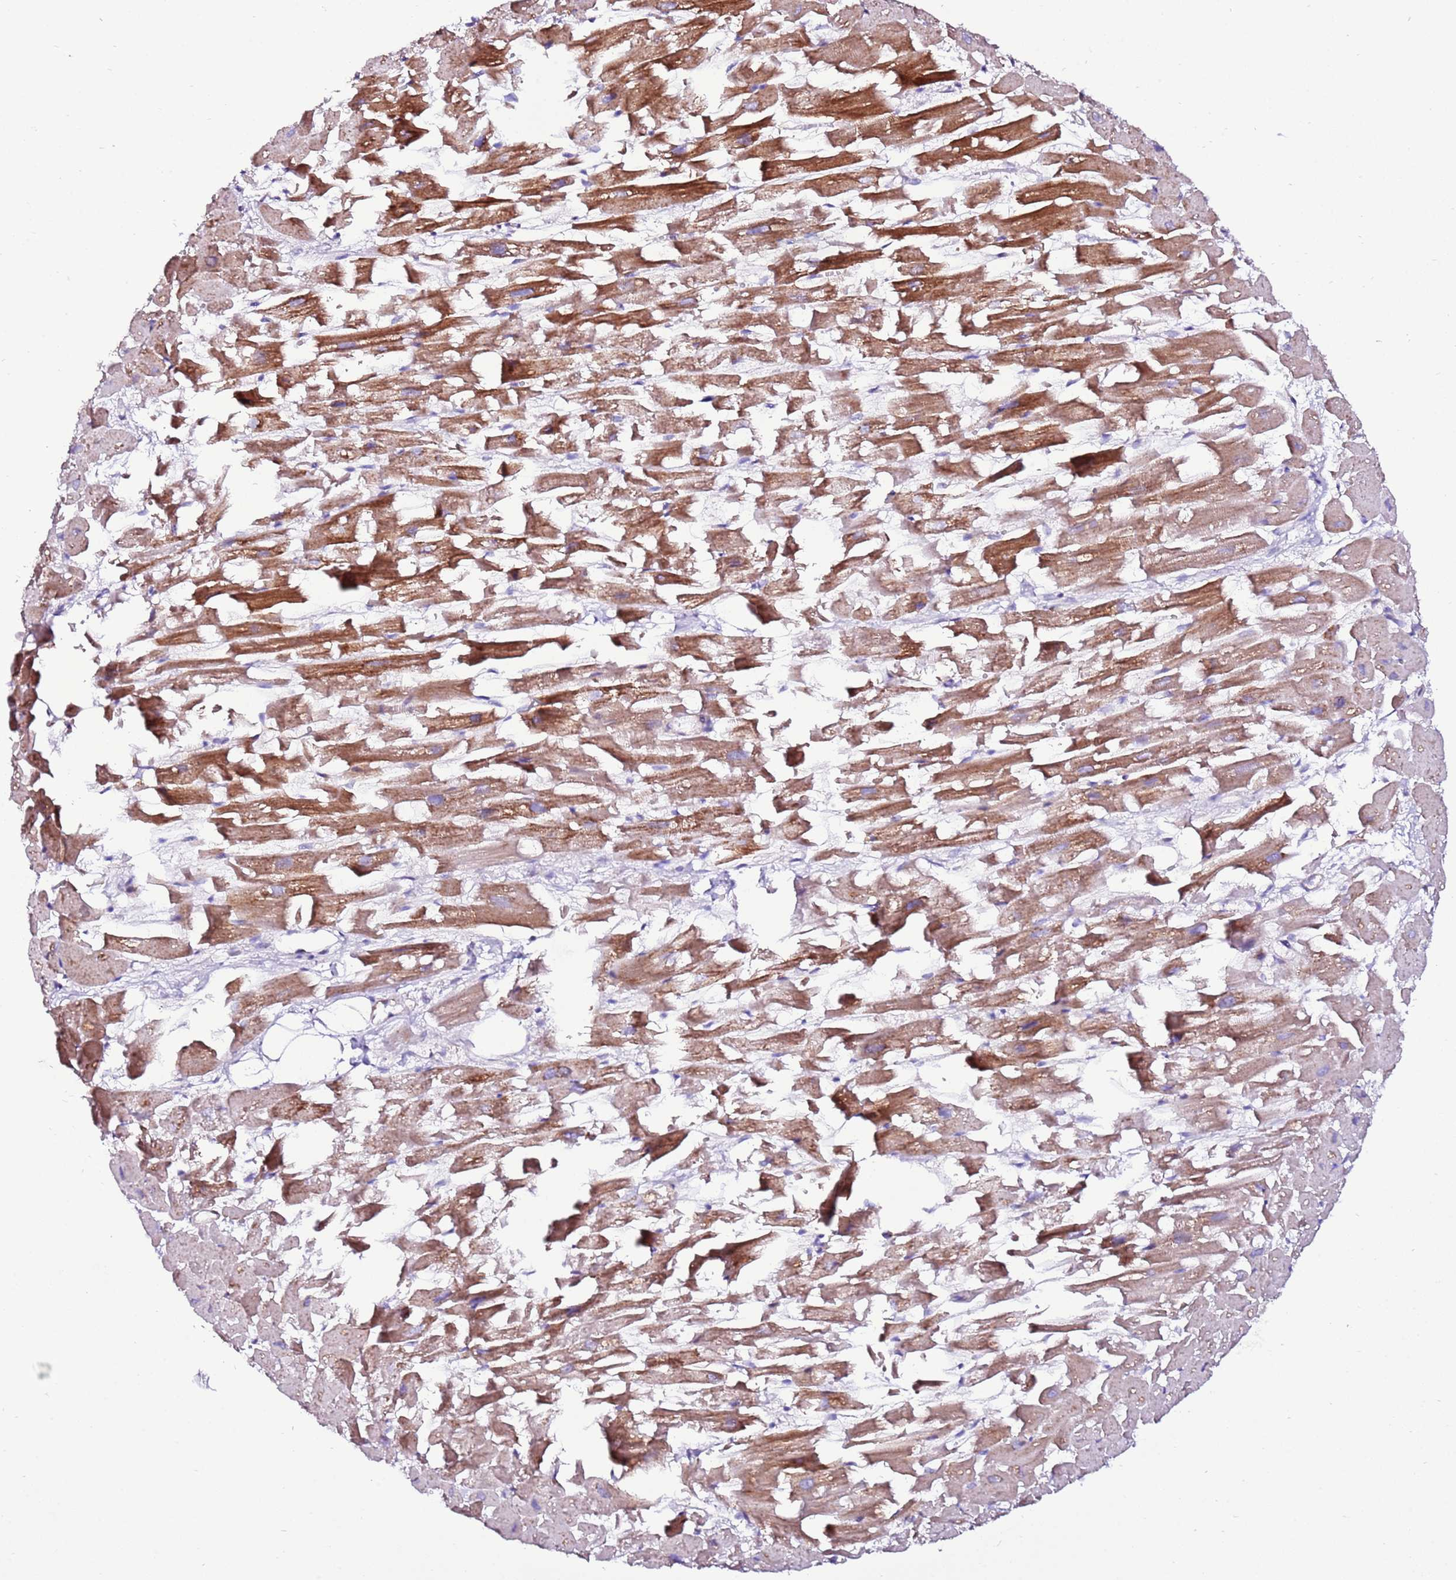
{"staining": {"intensity": "strong", "quantity": ">75%", "location": "cytoplasmic/membranous"}, "tissue": "heart muscle", "cell_type": "Cardiomyocytes", "image_type": "normal", "snomed": [{"axis": "morphology", "description": "Normal tissue, NOS"}, {"axis": "topography", "description": "Heart"}], "caption": "A photomicrograph showing strong cytoplasmic/membranous expression in approximately >75% of cardiomyocytes in normal heart muscle, as visualized by brown immunohistochemical staining.", "gene": "ART5", "patient": {"sex": "female", "age": 64}}